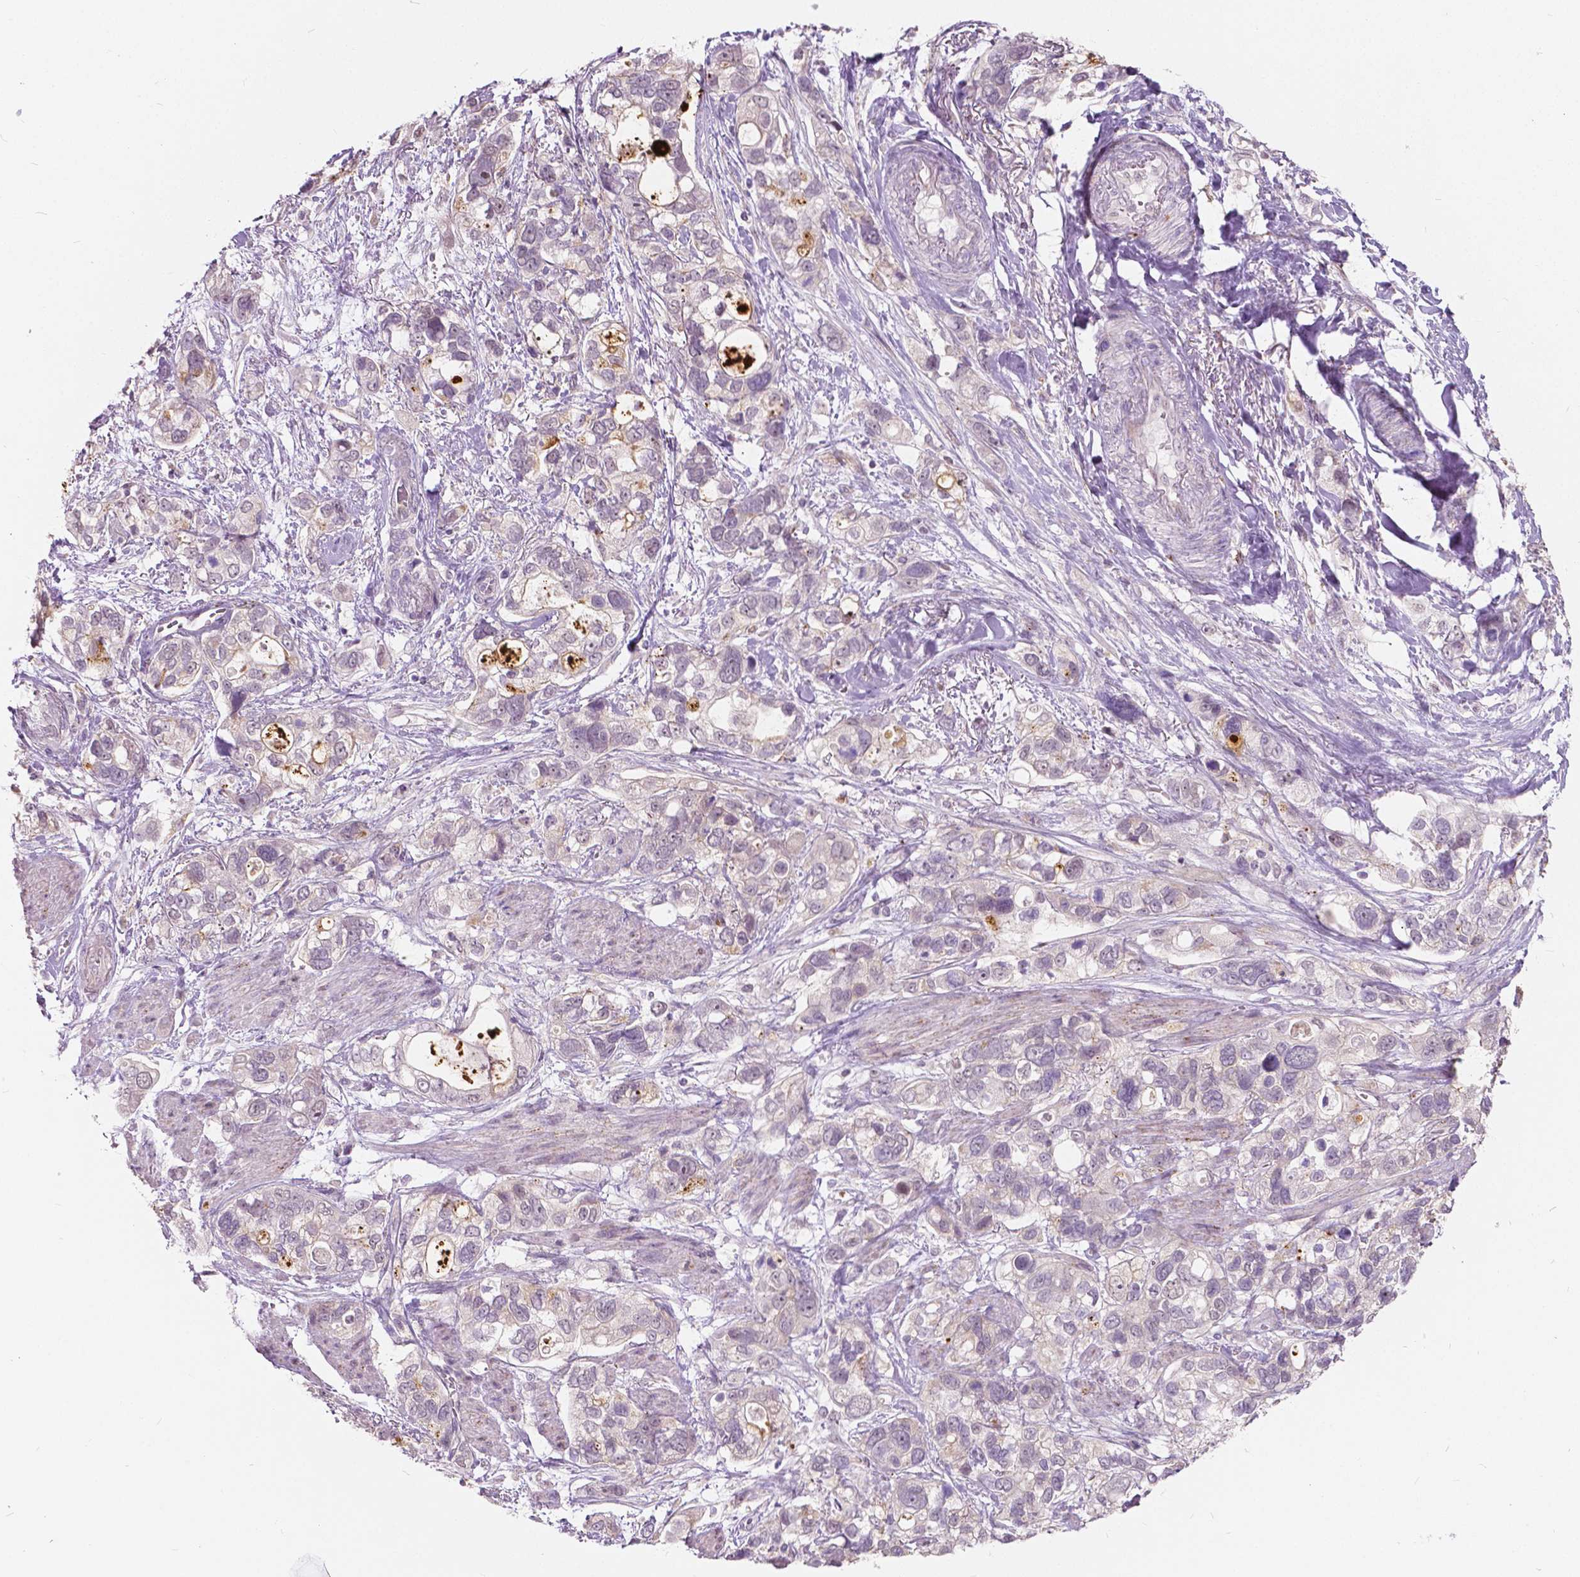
{"staining": {"intensity": "negative", "quantity": "none", "location": "none"}, "tissue": "stomach cancer", "cell_type": "Tumor cells", "image_type": "cancer", "snomed": [{"axis": "morphology", "description": "Adenocarcinoma, NOS"}, {"axis": "topography", "description": "Stomach, upper"}], "caption": "This histopathology image is of adenocarcinoma (stomach) stained with immunohistochemistry to label a protein in brown with the nuclei are counter-stained blue. There is no positivity in tumor cells.", "gene": "DLX6", "patient": {"sex": "female", "age": 81}}